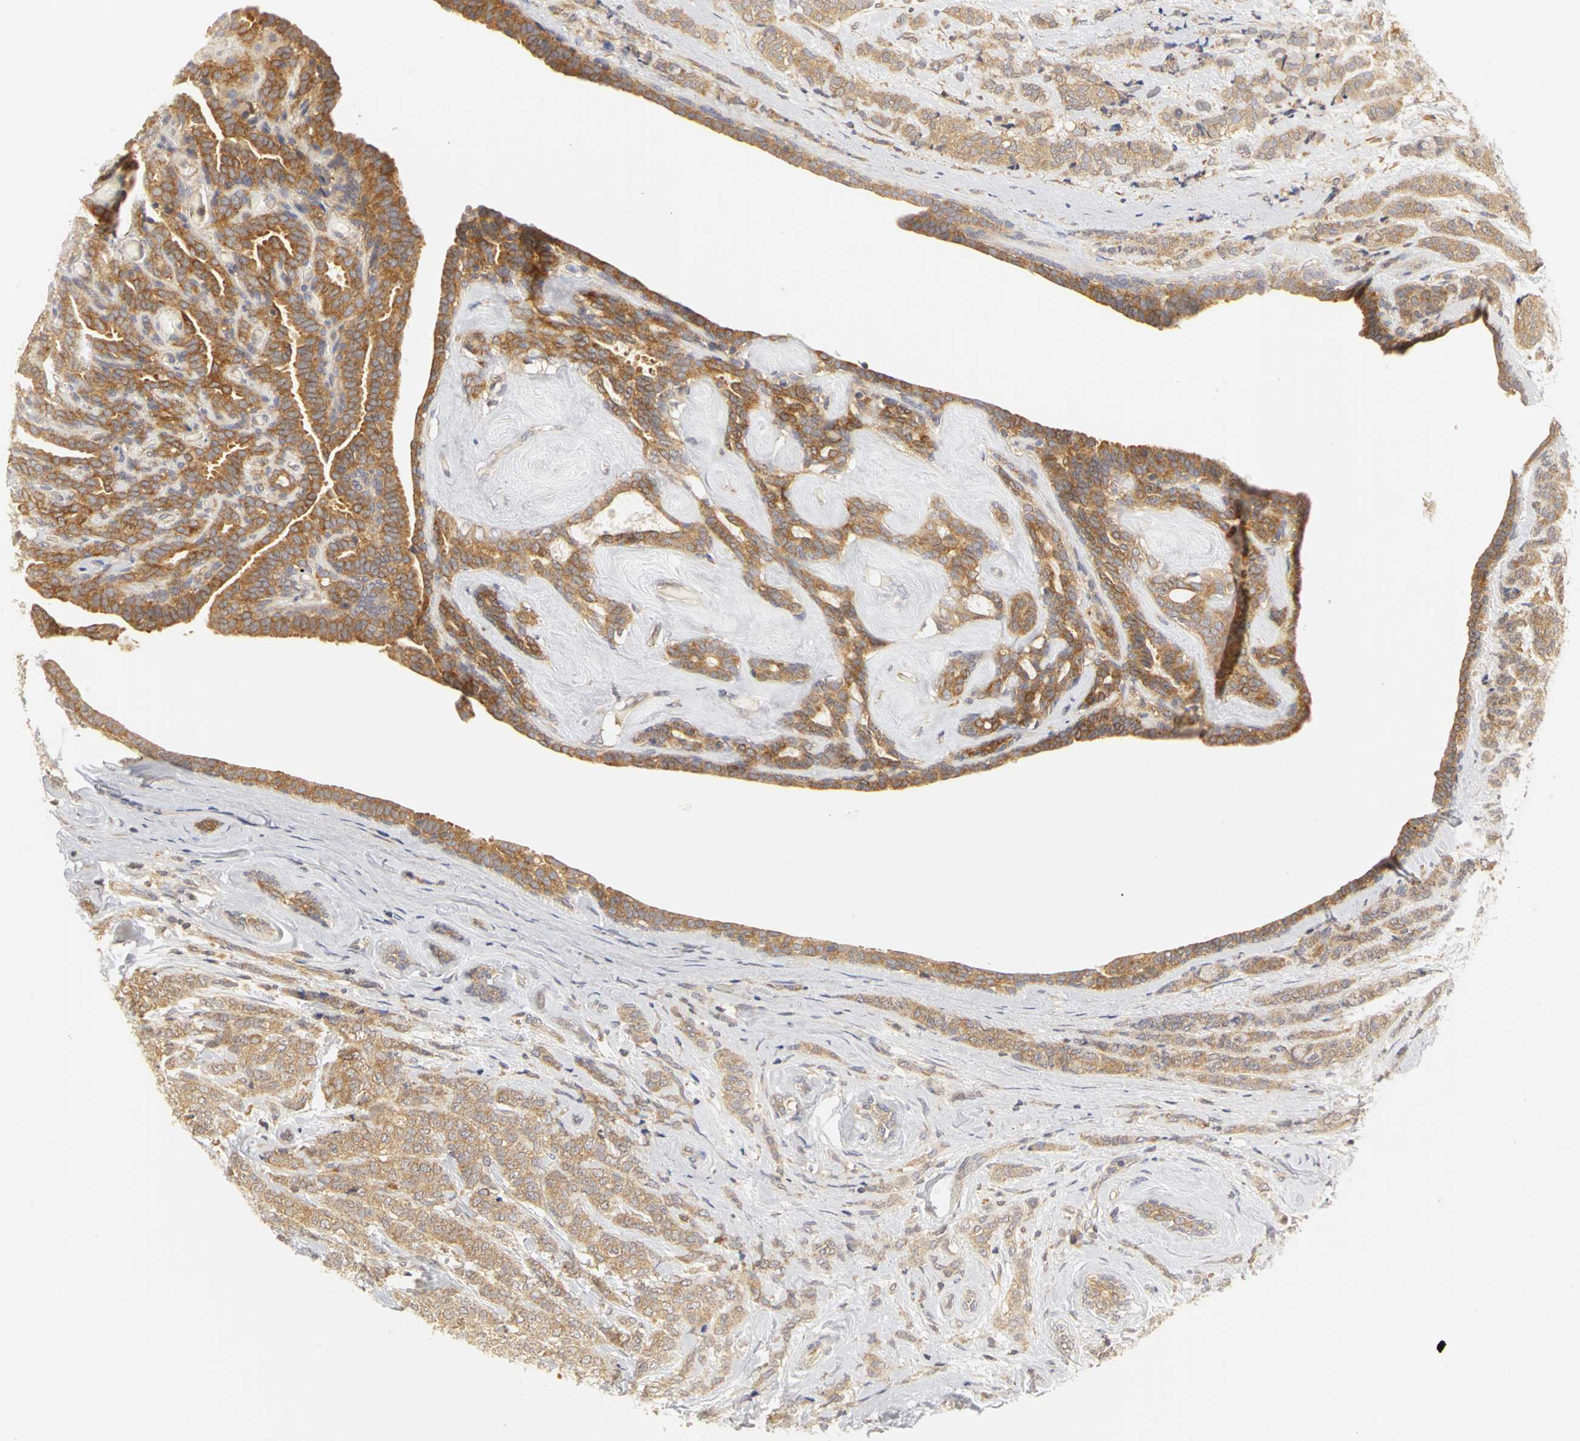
{"staining": {"intensity": "moderate", "quantity": ">75%", "location": "cytoplasmic/membranous"}, "tissue": "breast cancer", "cell_type": "Tumor cells", "image_type": "cancer", "snomed": [{"axis": "morphology", "description": "Lobular carcinoma"}, {"axis": "topography", "description": "Breast"}], "caption": "Immunohistochemical staining of human breast cancer exhibits medium levels of moderate cytoplasmic/membranous staining in about >75% of tumor cells.", "gene": "IRAK1", "patient": {"sex": "female", "age": 60}}